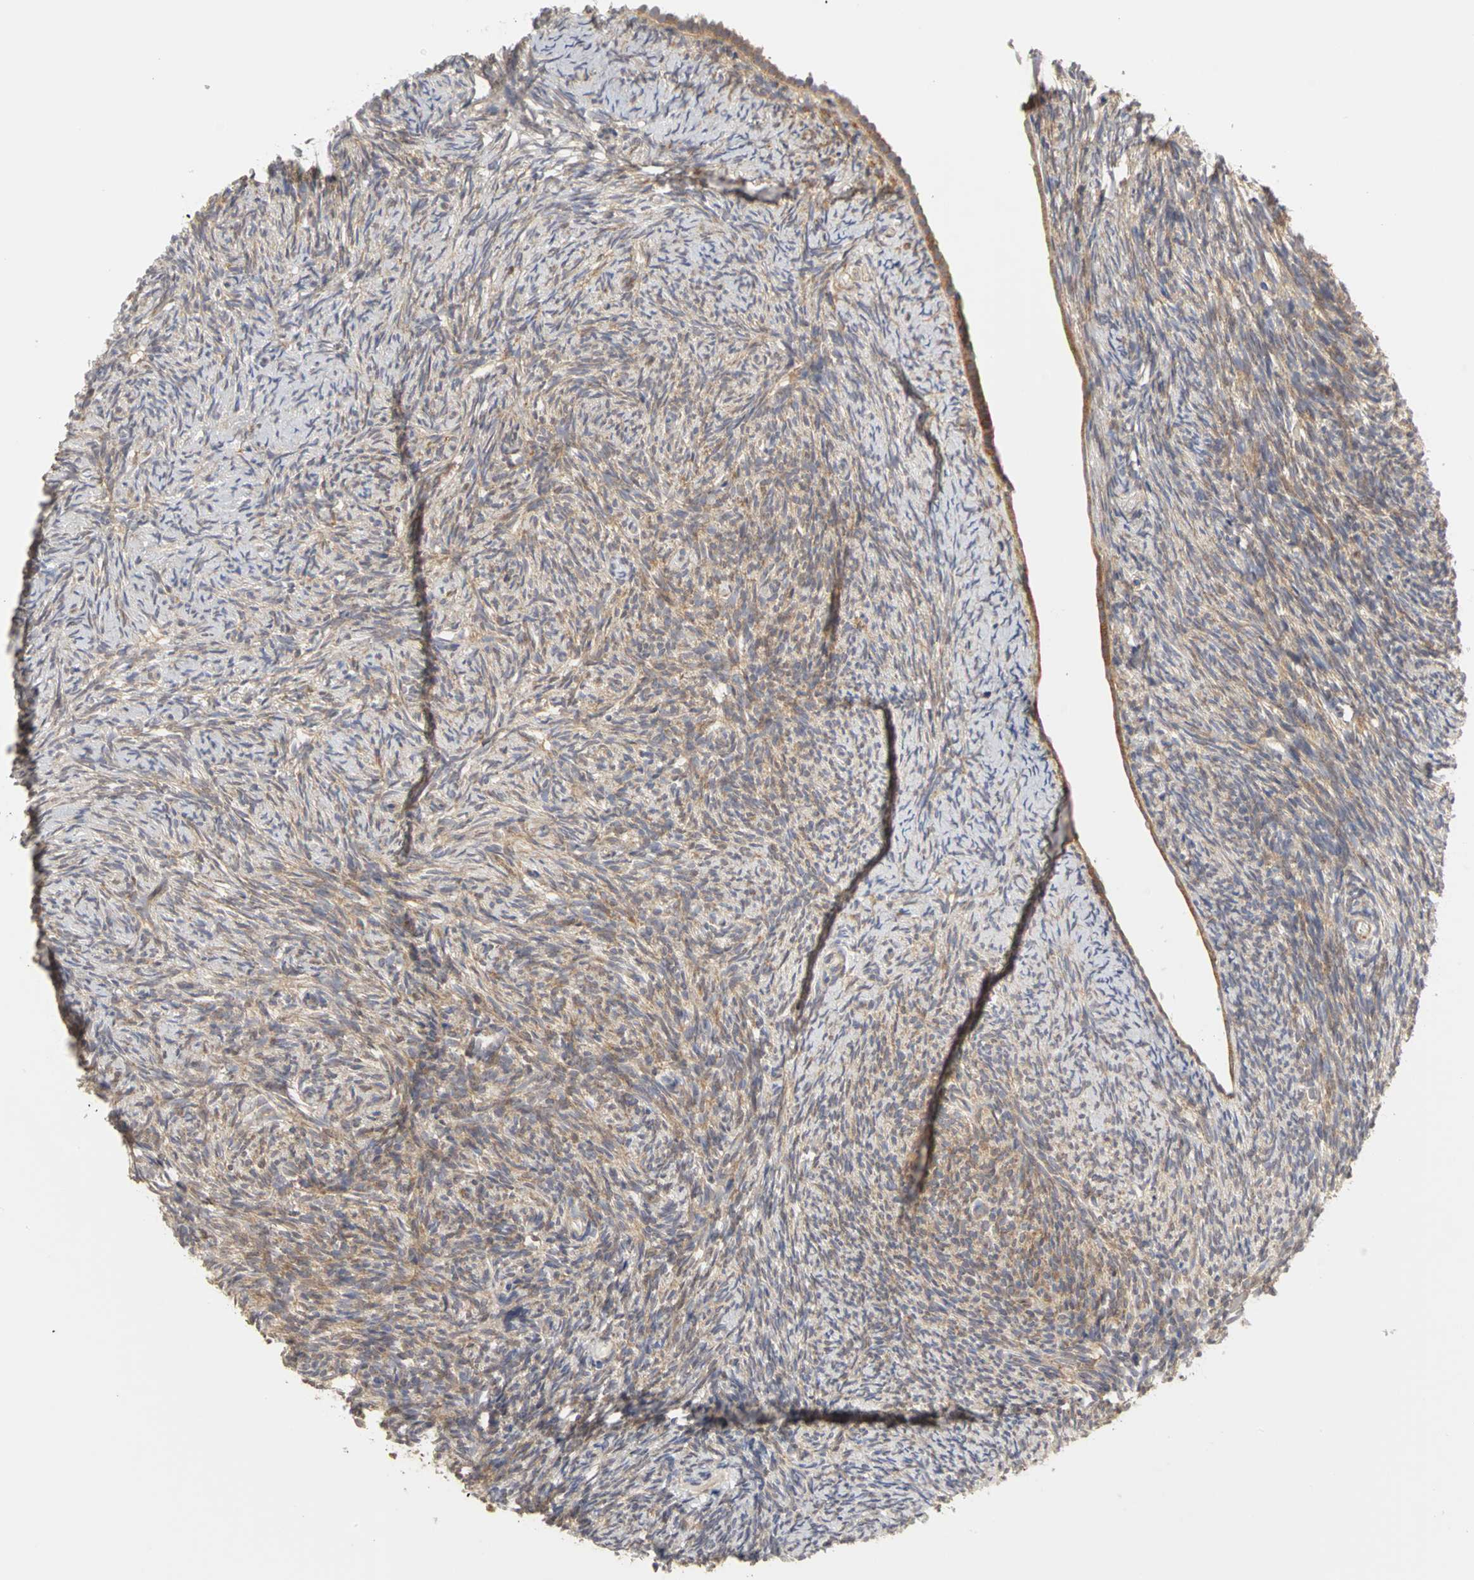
{"staining": {"intensity": "weak", "quantity": ">75%", "location": "cytoplasmic/membranous"}, "tissue": "ovary", "cell_type": "Ovarian stroma cells", "image_type": "normal", "snomed": [{"axis": "morphology", "description": "Normal tissue, NOS"}, {"axis": "topography", "description": "Ovary"}], "caption": "Ovary stained with DAB immunohistochemistry shows low levels of weak cytoplasmic/membranous staining in approximately >75% of ovarian stroma cells.", "gene": "IRAK1", "patient": {"sex": "female", "age": 60}}